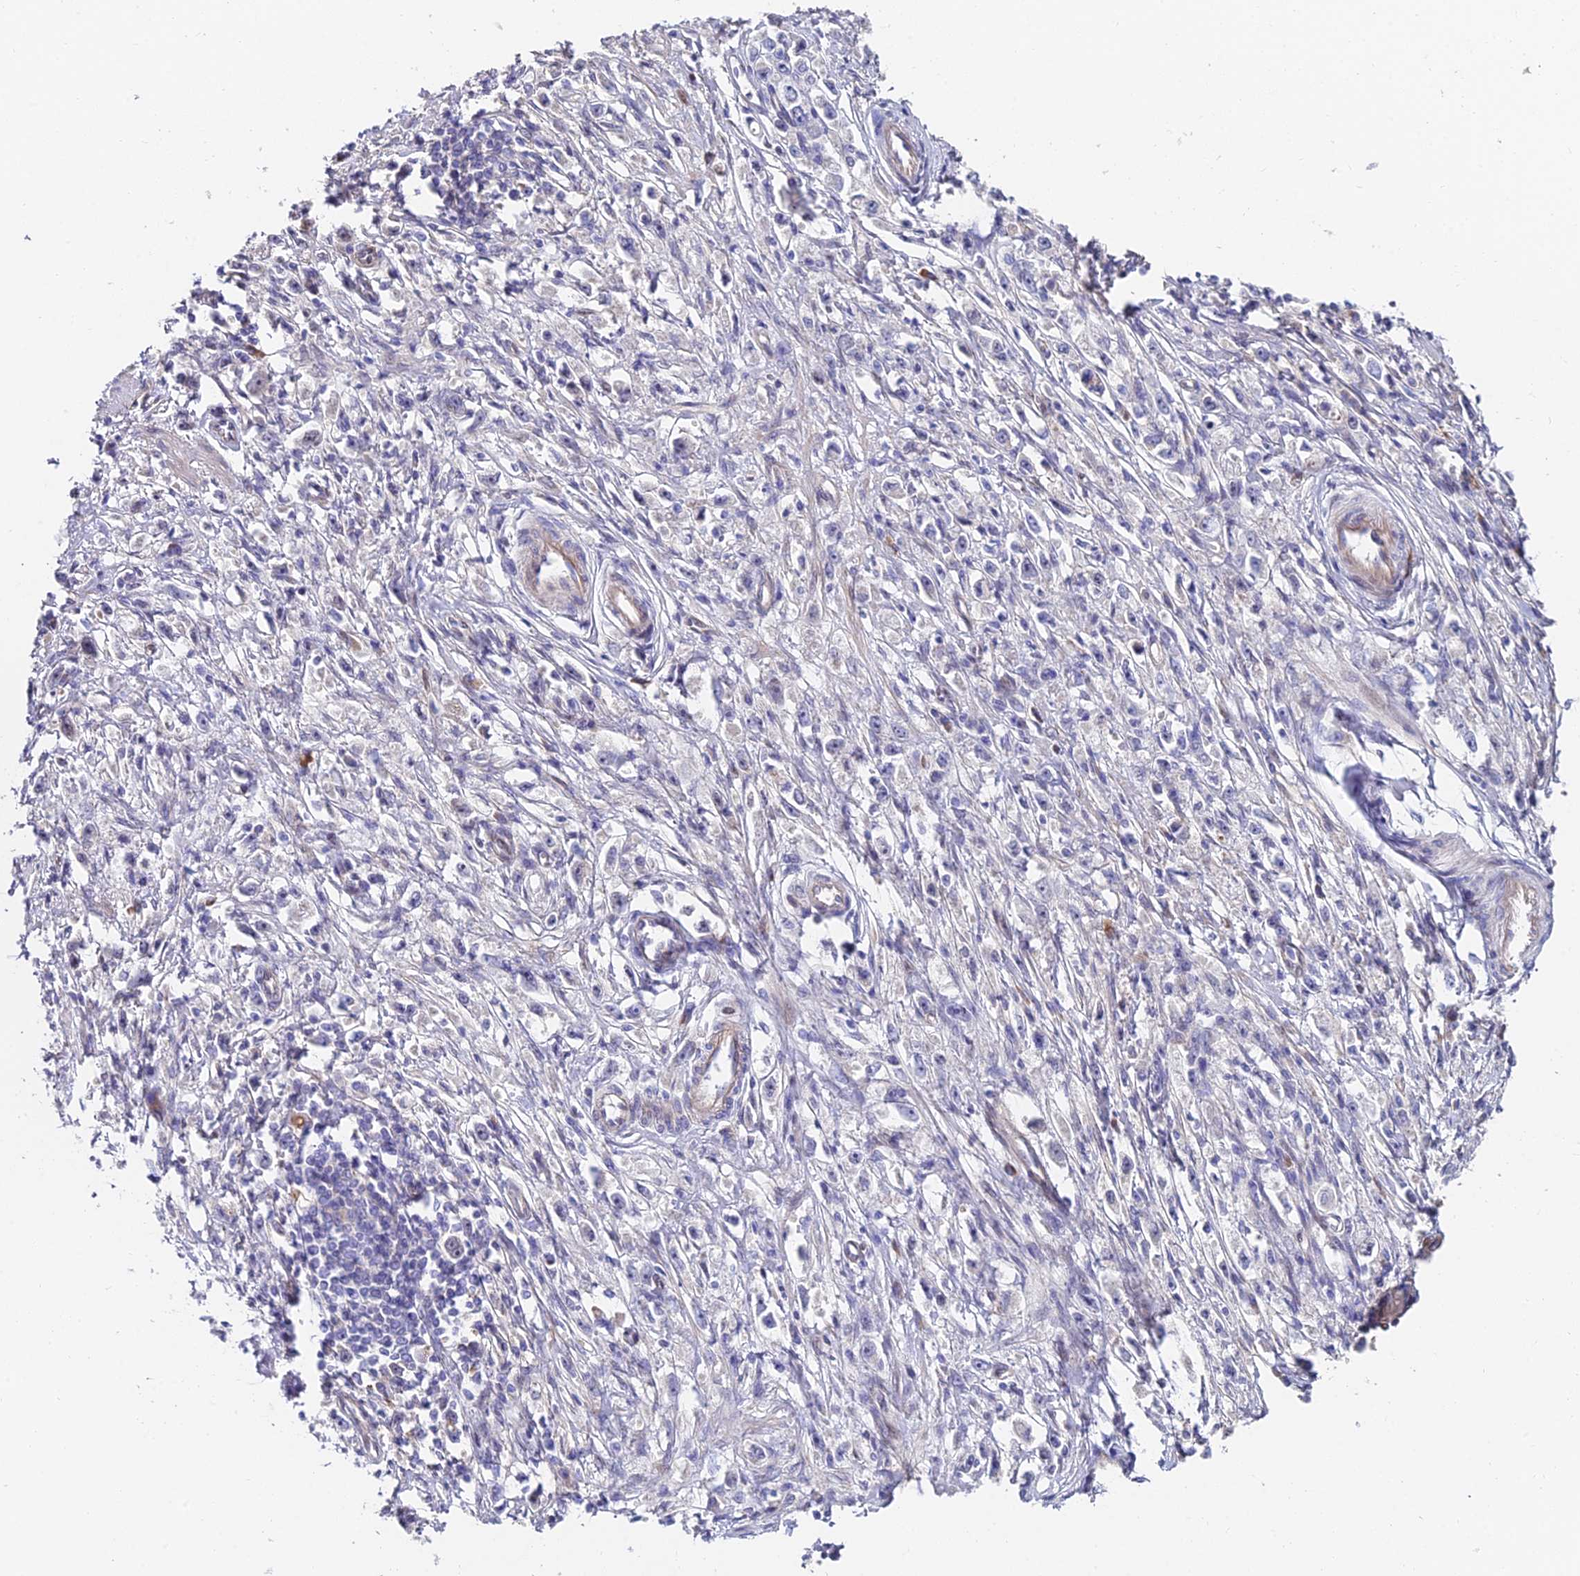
{"staining": {"intensity": "negative", "quantity": "none", "location": "none"}, "tissue": "stomach cancer", "cell_type": "Tumor cells", "image_type": "cancer", "snomed": [{"axis": "morphology", "description": "Adenocarcinoma, NOS"}, {"axis": "topography", "description": "Stomach"}], "caption": "An IHC image of adenocarcinoma (stomach) is shown. There is no staining in tumor cells of adenocarcinoma (stomach). Brightfield microscopy of IHC stained with DAB (3,3'-diaminobenzidine) (brown) and hematoxylin (blue), captured at high magnification.", "gene": "TRIM24", "patient": {"sex": "female", "age": 59}}